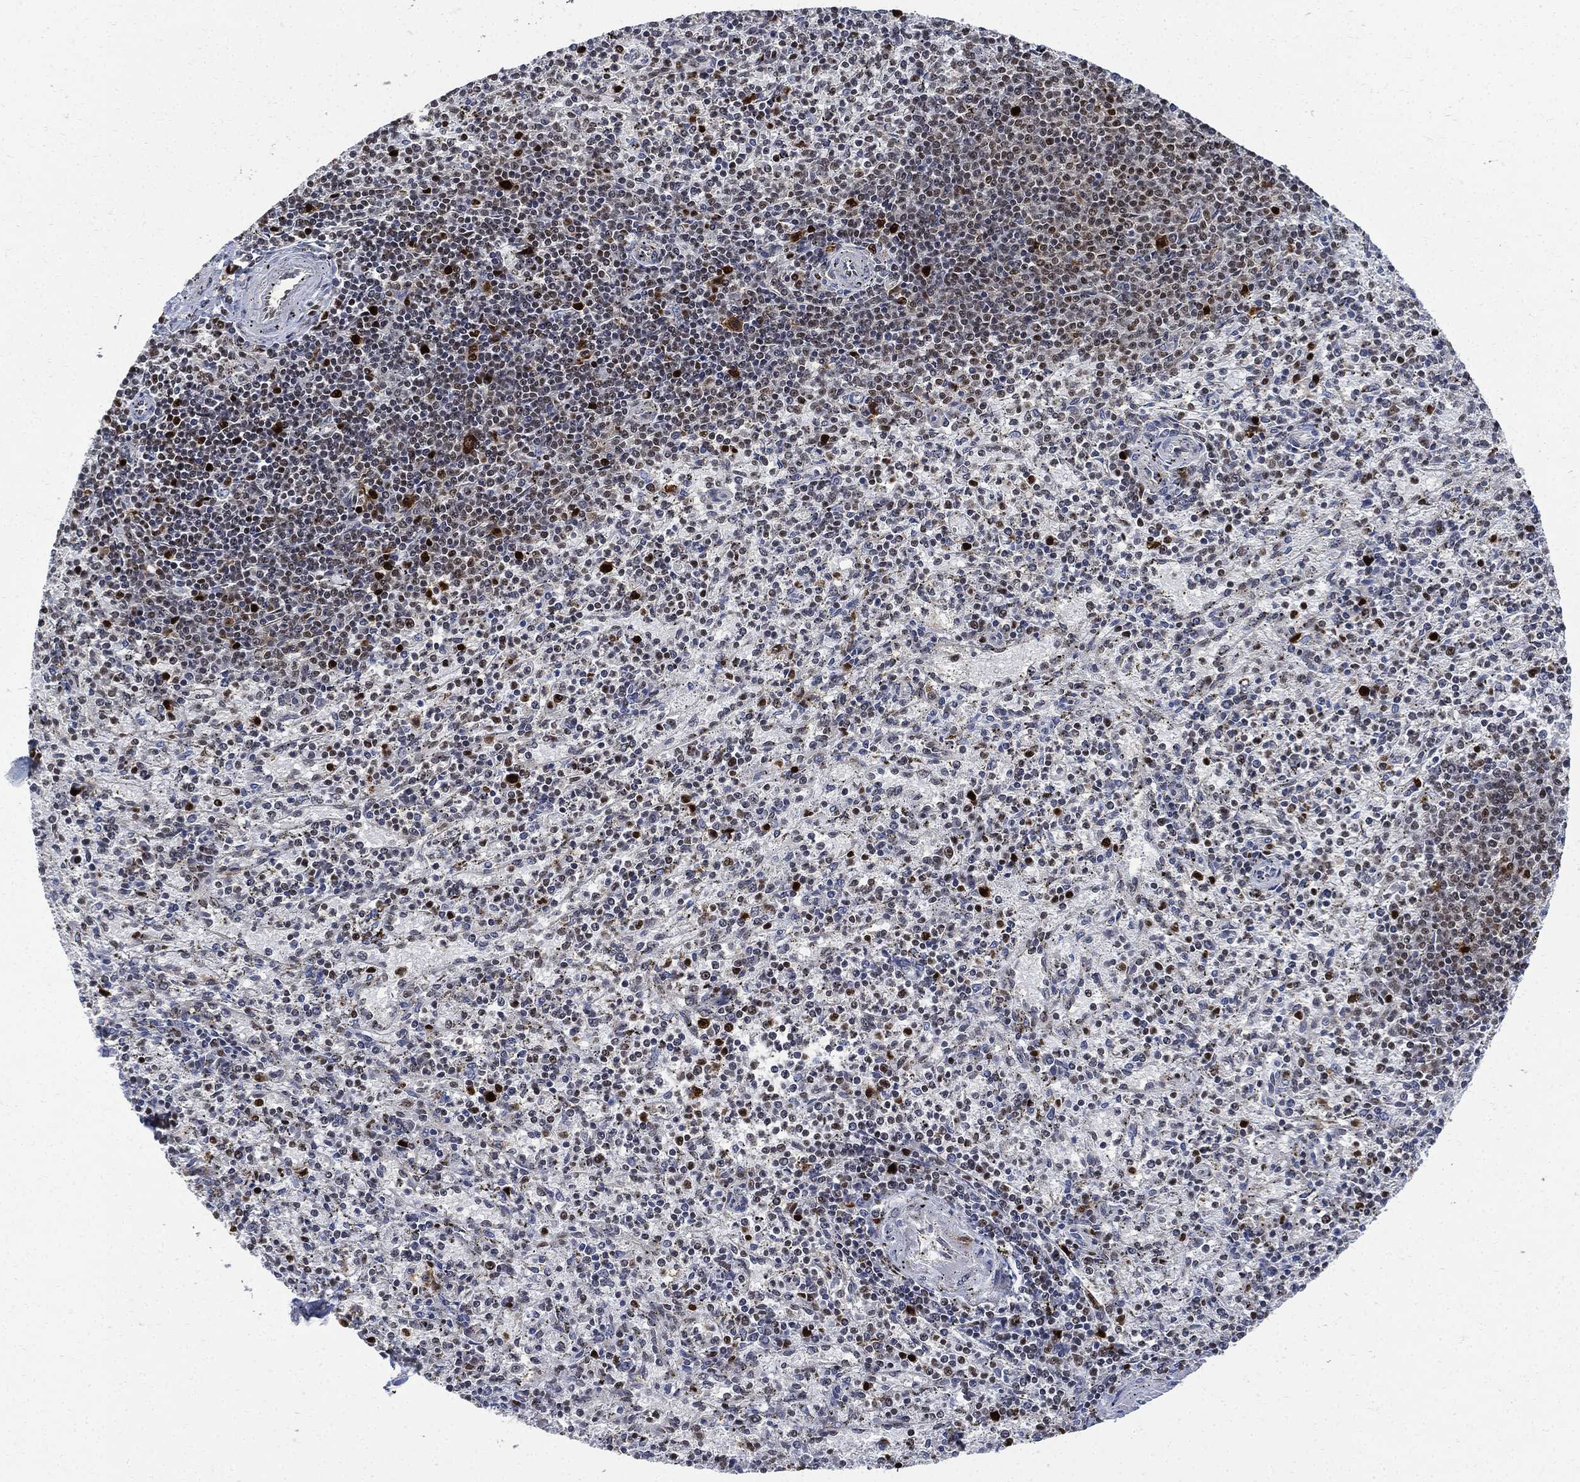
{"staining": {"intensity": "strong", "quantity": "<25%", "location": "nuclear"}, "tissue": "spleen", "cell_type": "Cells in red pulp", "image_type": "normal", "snomed": [{"axis": "morphology", "description": "Normal tissue, NOS"}, {"axis": "topography", "description": "Spleen"}], "caption": "DAB (3,3'-diaminobenzidine) immunohistochemical staining of unremarkable human spleen reveals strong nuclear protein expression in approximately <25% of cells in red pulp. The staining was performed using DAB to visualize the protein expression in brown, while the nuclei were stained in blue with hematoxylin (Magnification: 20x).", "gene": "PCNA", "patient": {"sex": "female", "age": 37}}